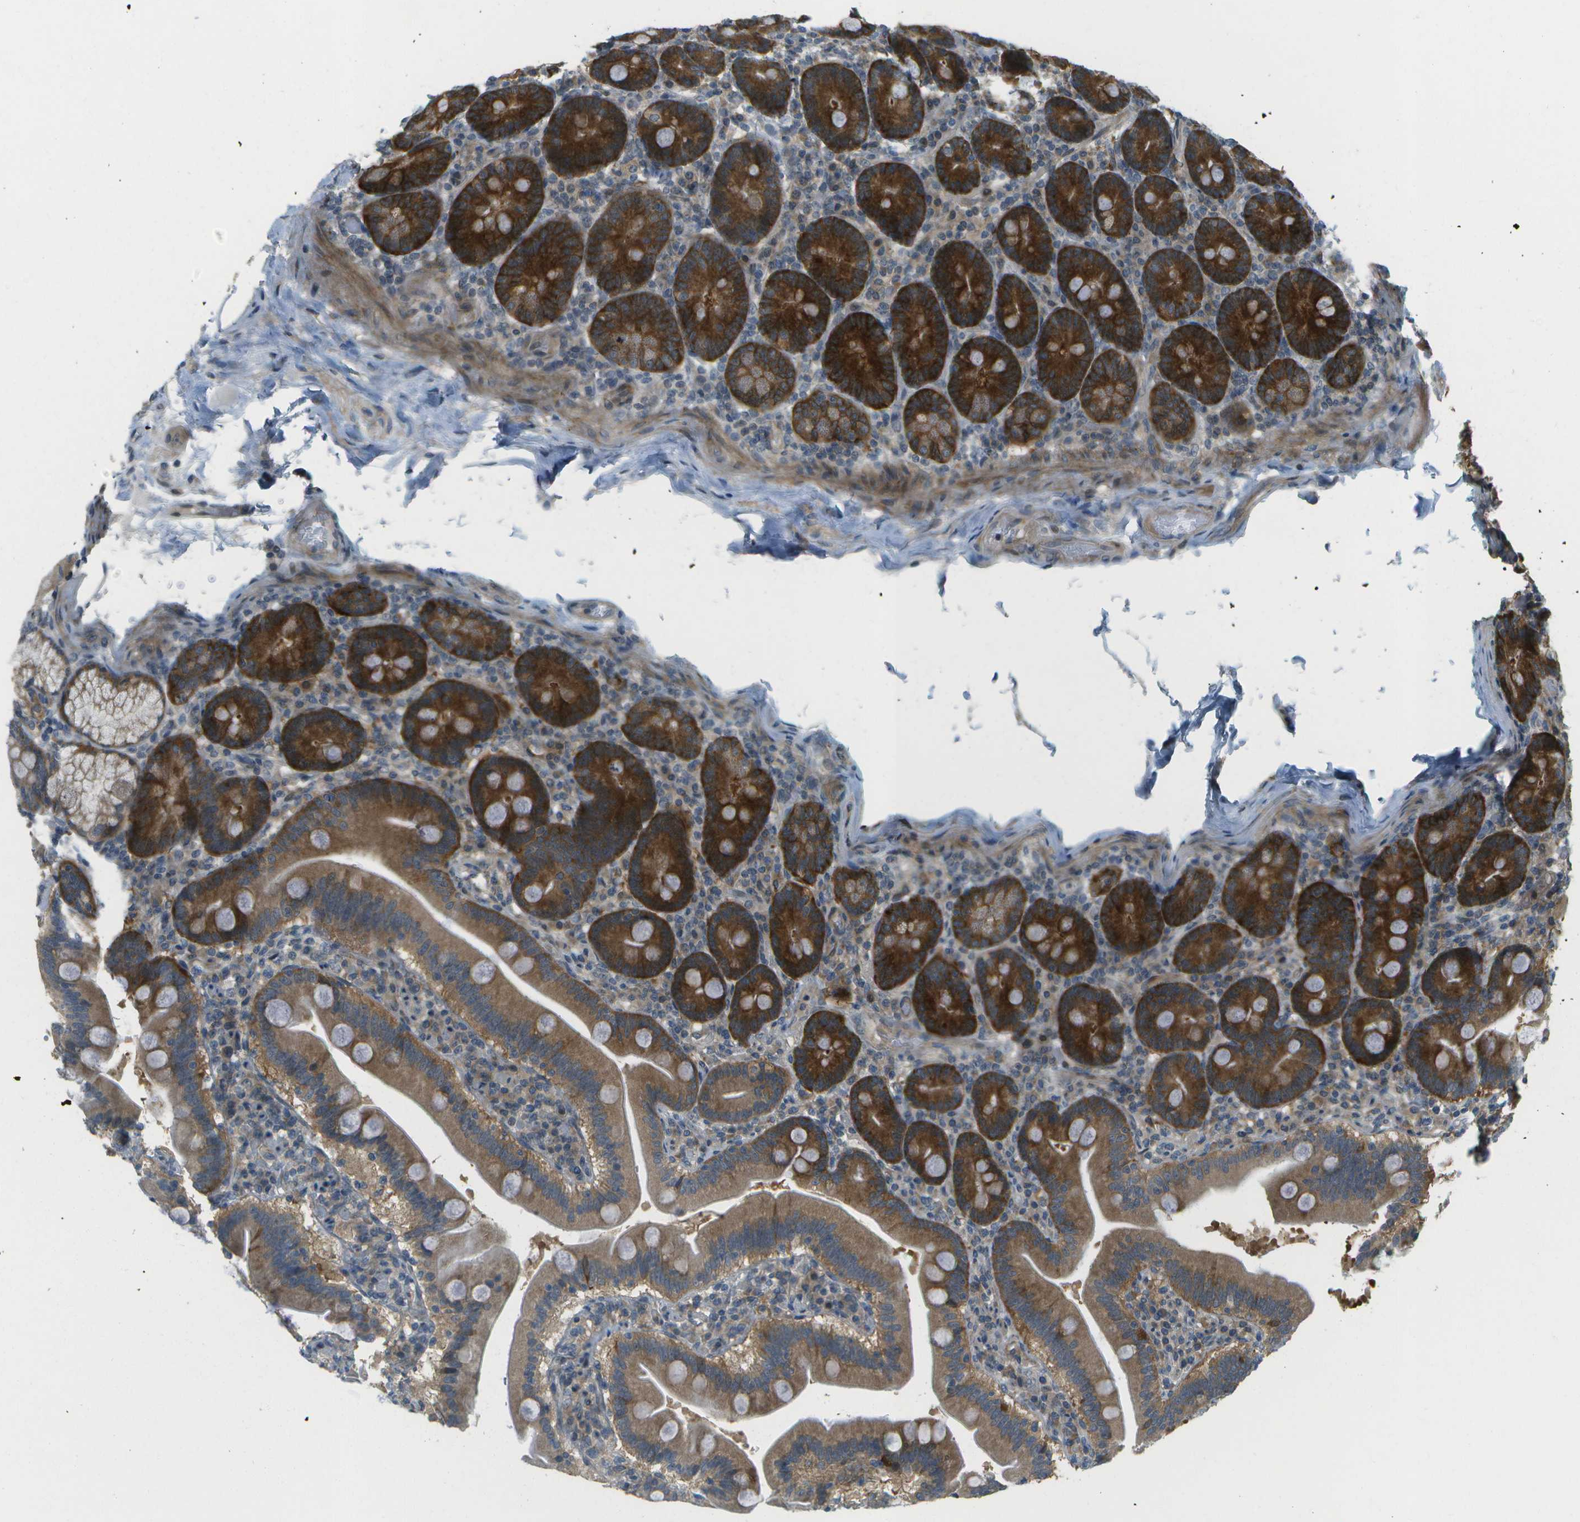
{"staining": {"intensity": "strong", "quantity": ">75%", "location": "cytoplasmic/membranous"}, "tissue": "duodenum", "cell_type": "Glandular cells", "image_type": "normal", "snomed": [{"axis": "morphology", "description": "Normal tissue, NOS"}, {"axis": "topography", "description": "Duodenum"}], "caption": "This is an image of immunohistochemistry (IHC) staining of unremarkable duodenum, which shows strong staining in the cytoplasmic/membranous of glandular cells.", "gene": "WNK2", "patient": {"sex": "male", "age": 54}}